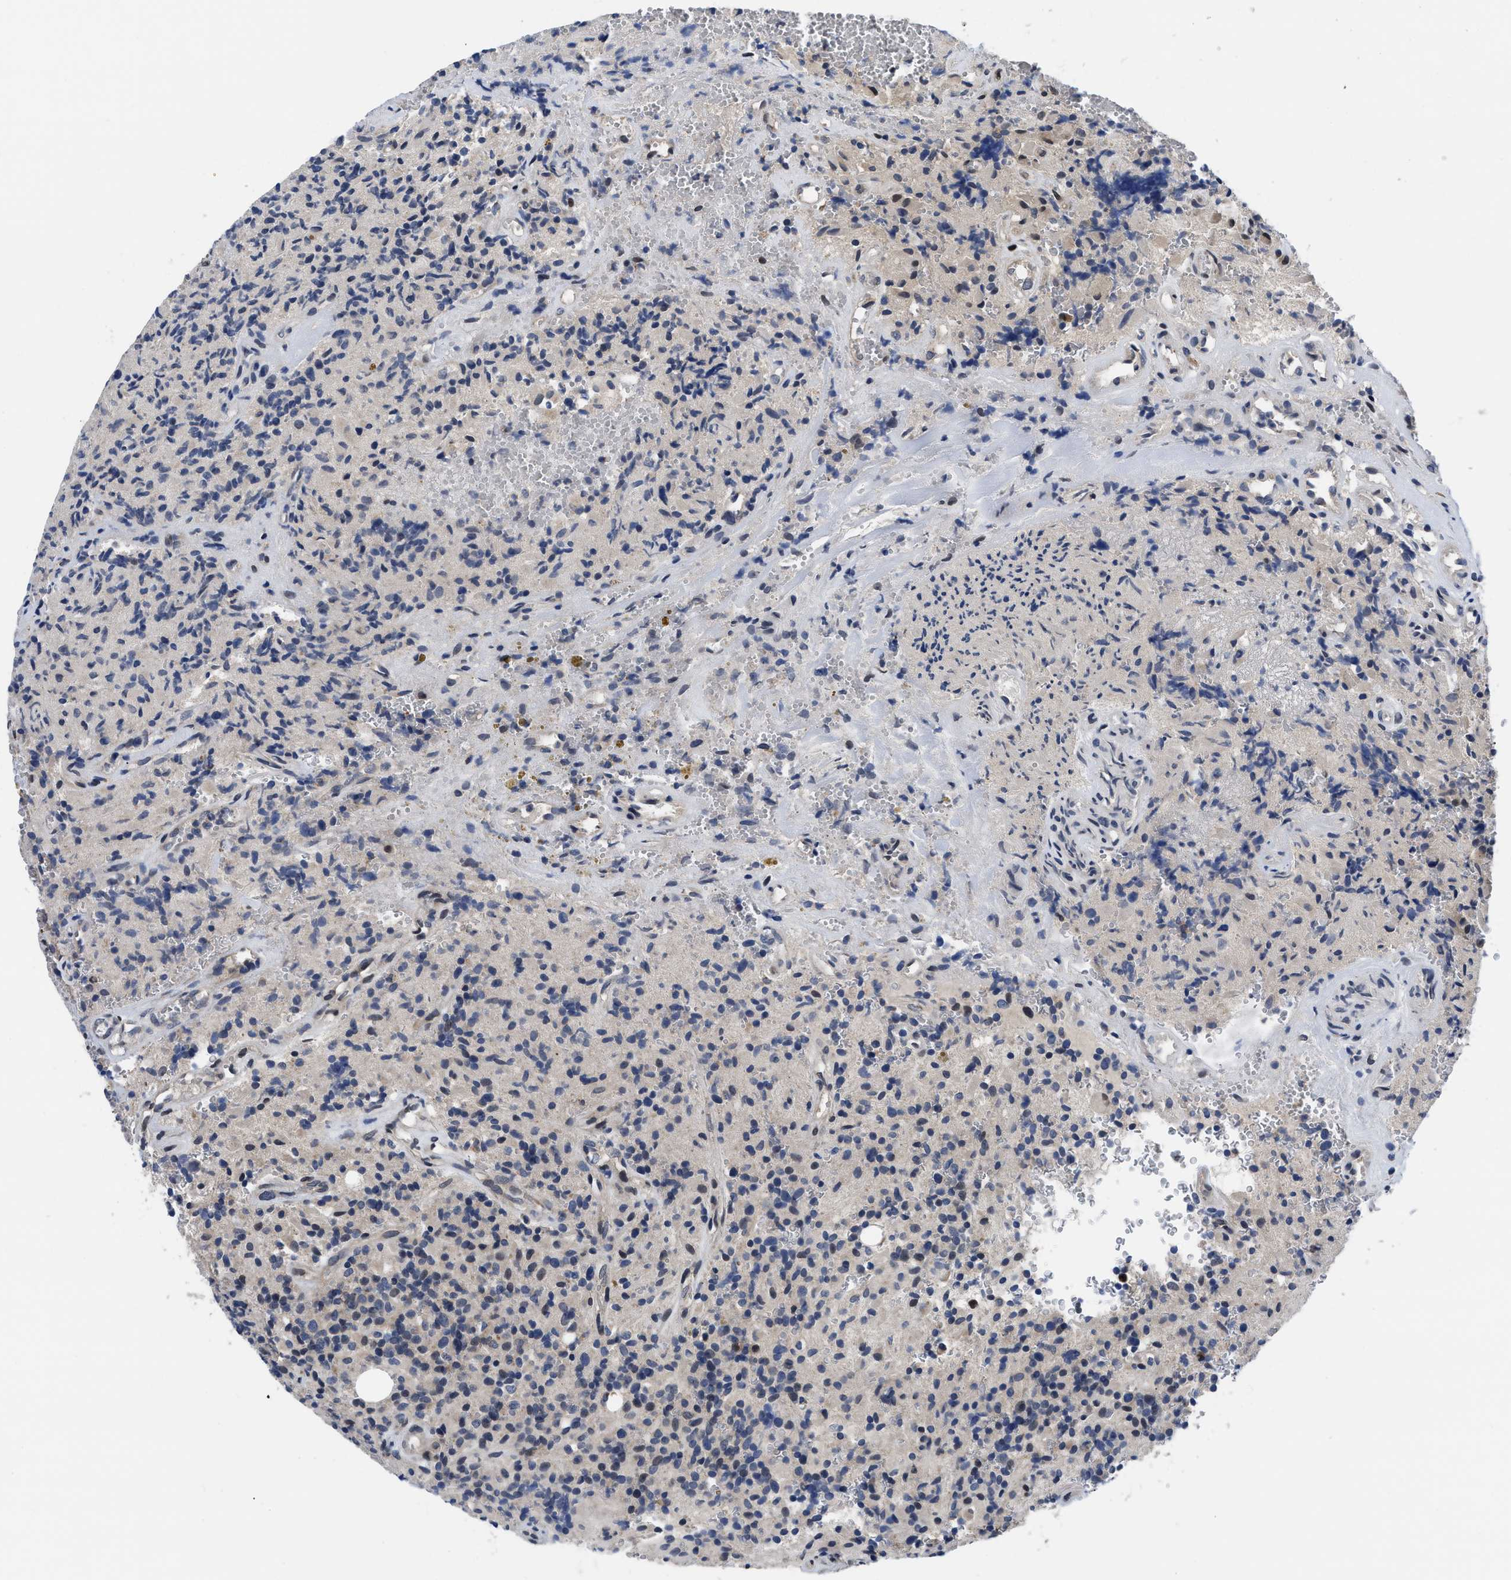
{"staining": {"intensity": "weak", "quantity": "<25%", "location": "nuclear"}, "tissue": "glioma", "cell_type": "Tumor cells", "image_type": "cancer", "snomed": [{"axis": "morphology", "description": "Glioma, malignant, High grade"}, {"axis": "topography", "description": "Brain"}], "caption": "Glioma was stained to show a protein in brown. There is no significant positivity in tumor cells.", "gene": "SNX10", "patient": {"sex": "male", "age": 71}}